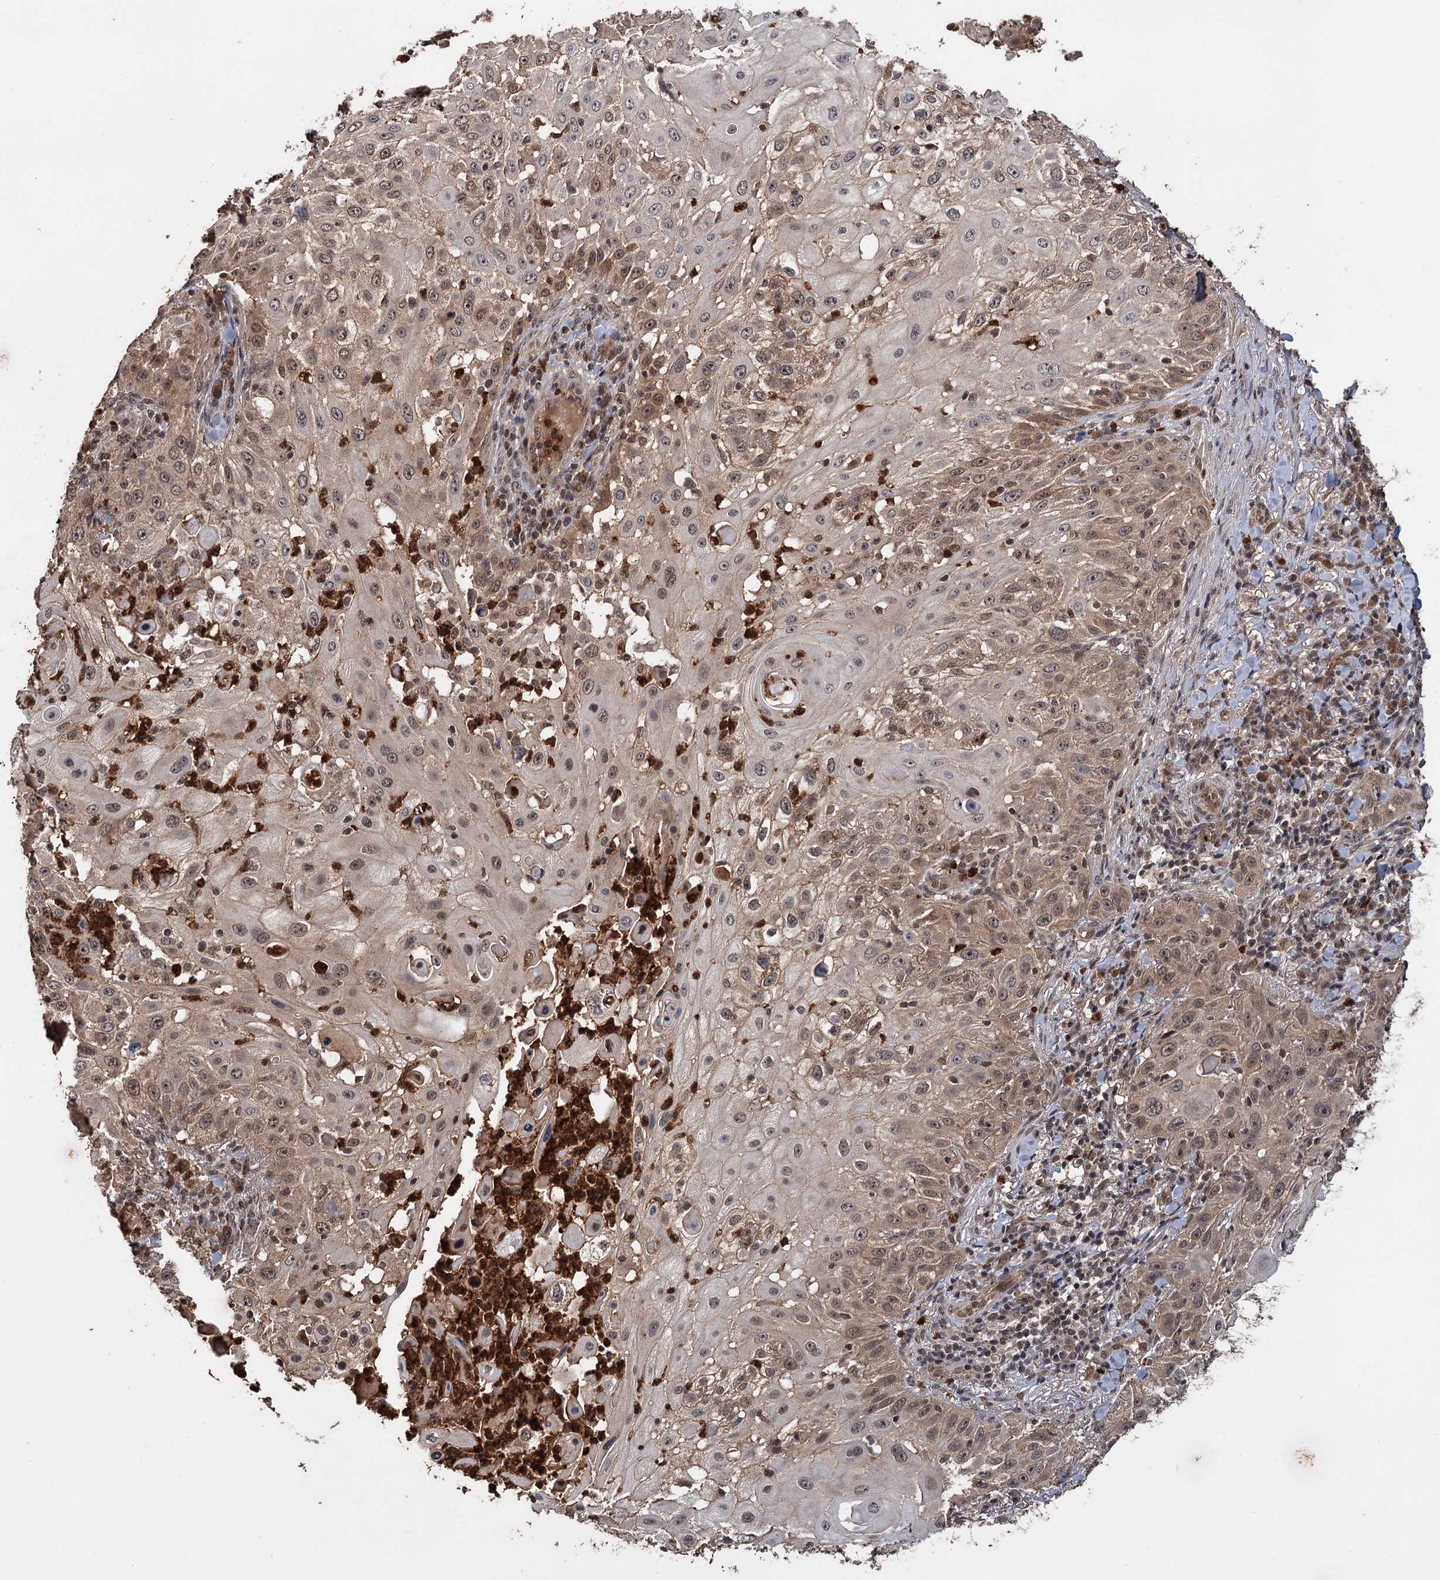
{"staining": {"intensity": "moderate", "quantity": ">75%", "location": "cytoplasmic/membranous,nuclear"}, "tissue": "skin cancer", "cell_type": "Tumor cells", "image_type": "cancer", "snomed": [{"axis": "morphology", "description": "Squamous cell carcinoma, NOS"}, {"axis": "topography", "description": "Skin"}], "caption": "Skin cancer stained with a protein marker shows moderate staining in tumor cells.", "gene": "KANSL2", "patient": {"sex": "female", "age": 44}}